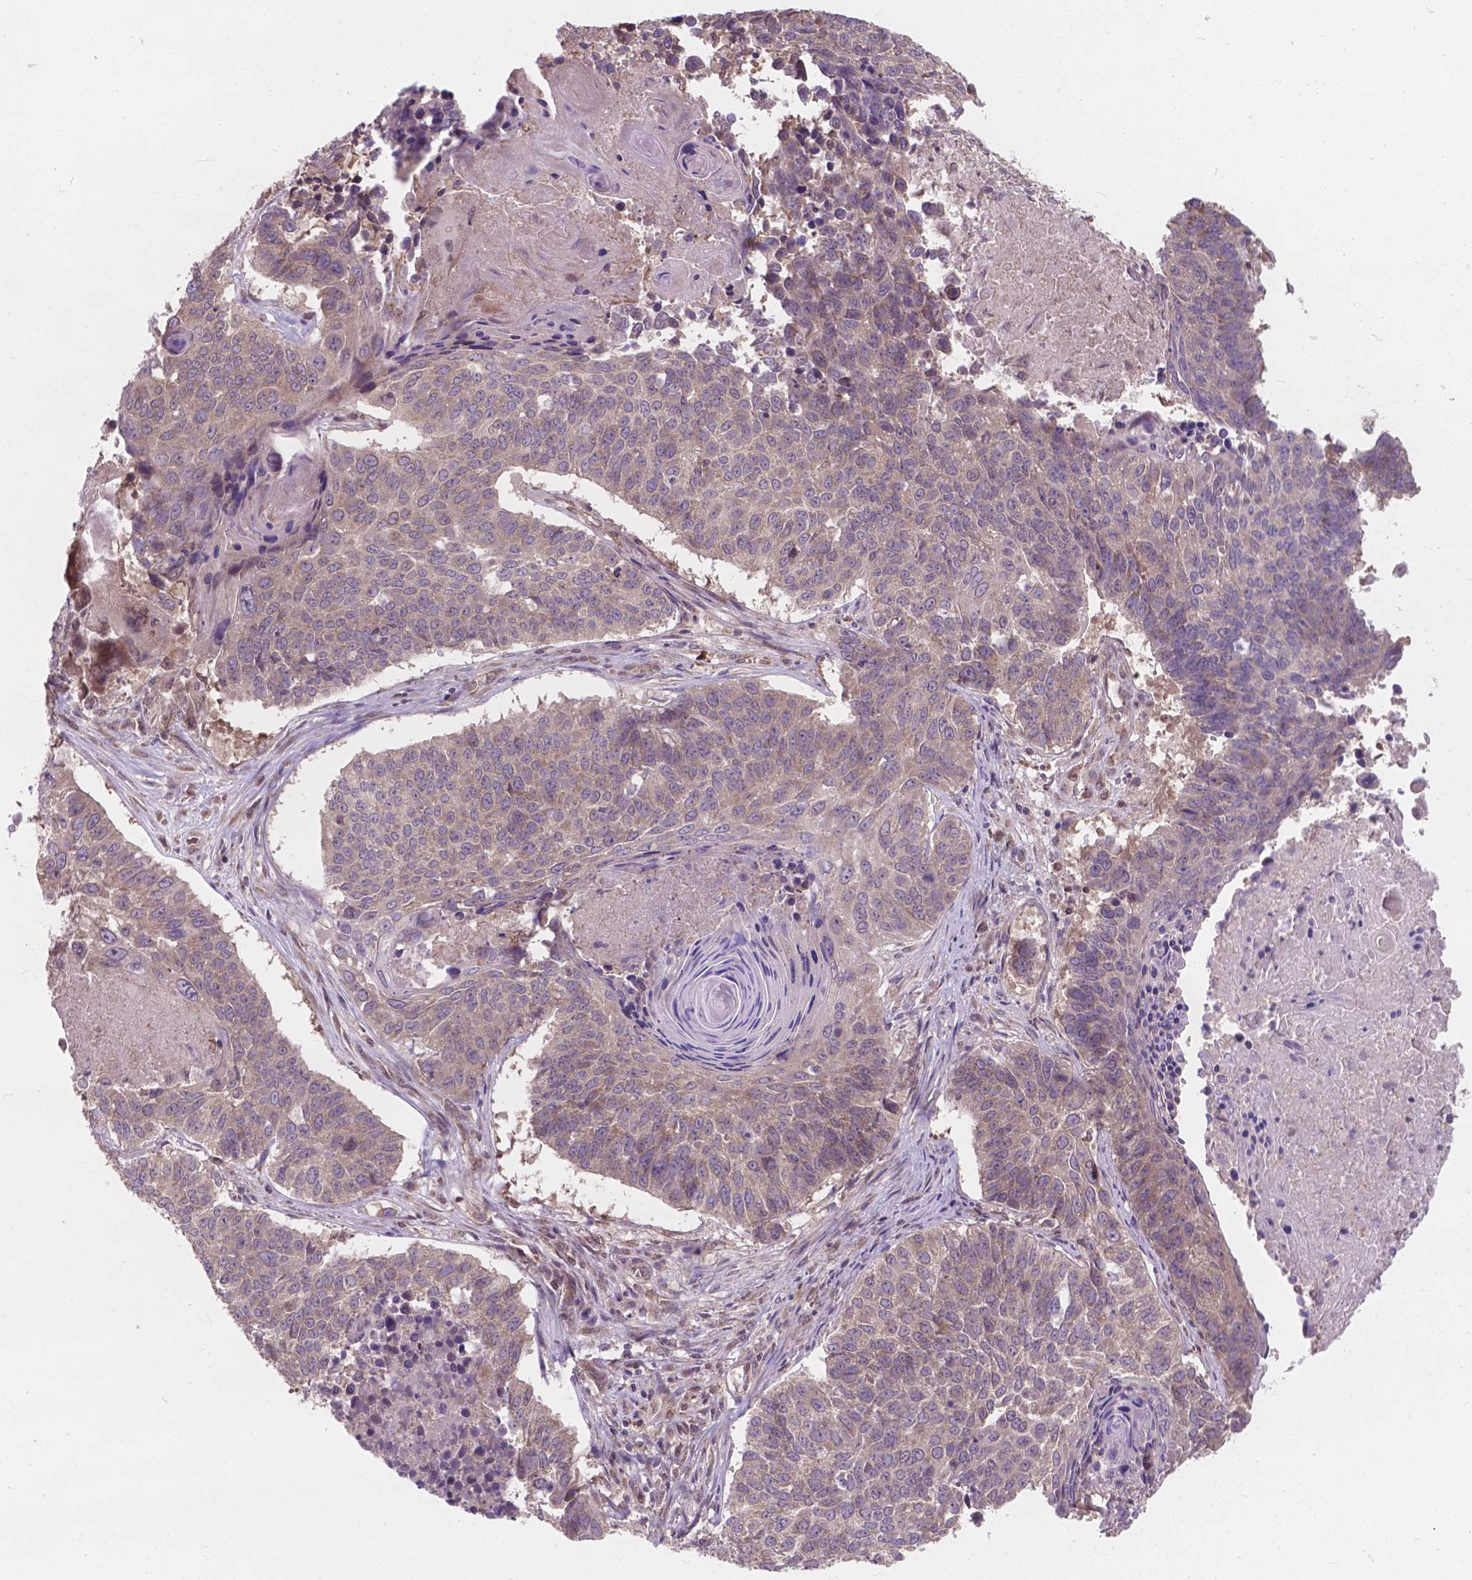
{"staining": {"intensity": "negative", "quantity": "none", "location": "none"}, "tissue": "lung cancer", "cell_type": "Tumor cells", "image_type": "cancer", "snomed": [{"axis": "morphology", "description": "Squamous cell carcinoma, NOS"}, {"axis": "topography", "description": "Lung"}], "caption": "The image shows no significant expression in tumor cells of lung cancer (squamous cell carcinoma).", "gene": "MRPL33", "patient": {"sex": "male", "age": 73}}